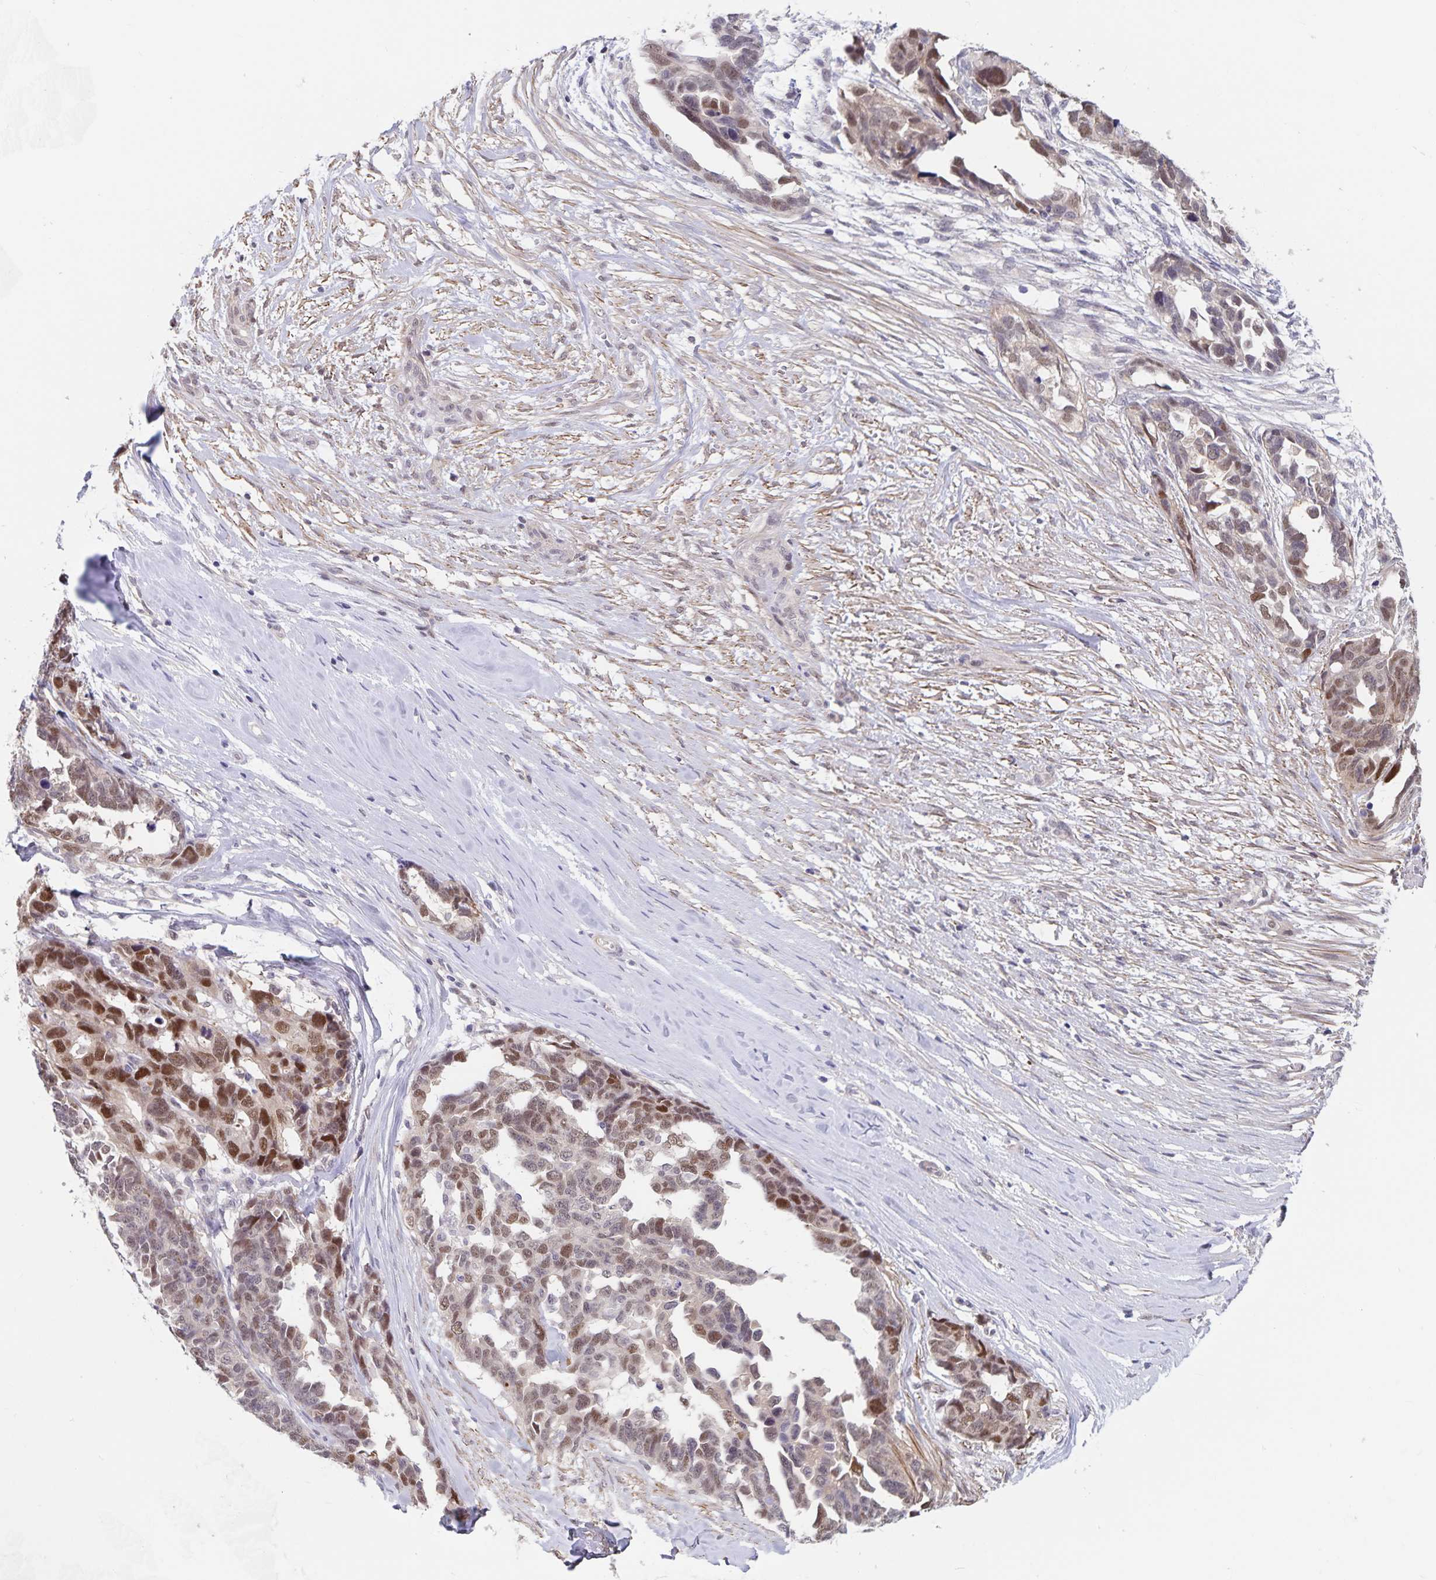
{"staining": {"intensity": "moderate", "quantity": ">75%", "location": "nuclear"}, "tissue": "ovarian cancer", "cell_type": "Tumor cells", "image_type": "cancer", "snomed": [{"axis": "morphology", "description": "Cystadenocarcinoma, serous, NOS"}, {"axis": "topography", "description": "Ovary"}], "caption": "The image exhibits staining of ovarian cancer (serous cystadenocarcinoma), revealing moderate nuclear protein staining (brown color) within tumor cells.", "gene": "BAG6", "patient": {"sex": "female", "age": 69}}